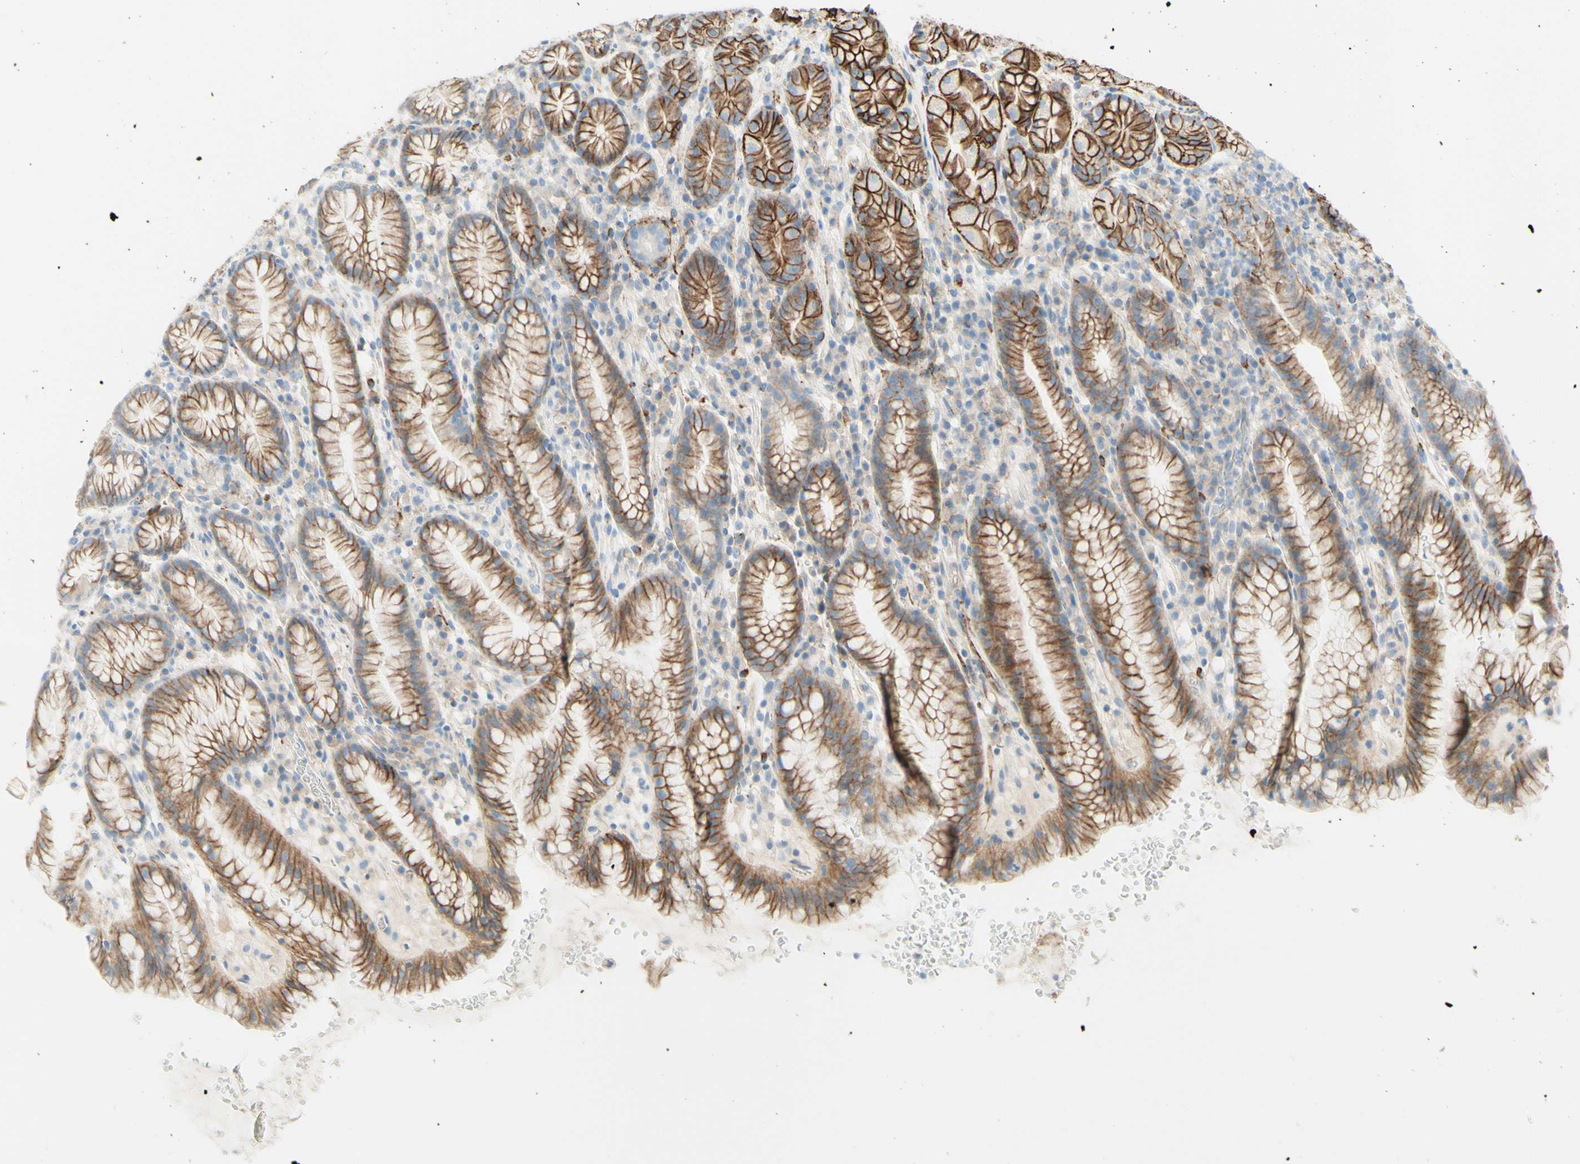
{"staining": {"intensity": "strong", "quantity": "25%-75%", "location": "cytoplasmic/membranous"}, "tissue": "stomach", "cell_type": "Glandular cells", "image_type": "normal", "snomed": [{"axis": "morphology", "description": "Normal tissue, NOS"}, {"axis": "topography", "description": "Stomach, lower"}], "caption": "IHC (DAB) staining of unremarkable human stomach reveals strong cytoplasmic/membranous protein positivity in approximately 25%-75% of glandular cells. The staining is performed using DAB (3,3'-diaminobenzidine) brown chromogen to label protein expression. The nuclei are counter-stained blue using hematoxylin.", "gene": "ALCAM", "patient": {"sex": "male", "age": 52}}